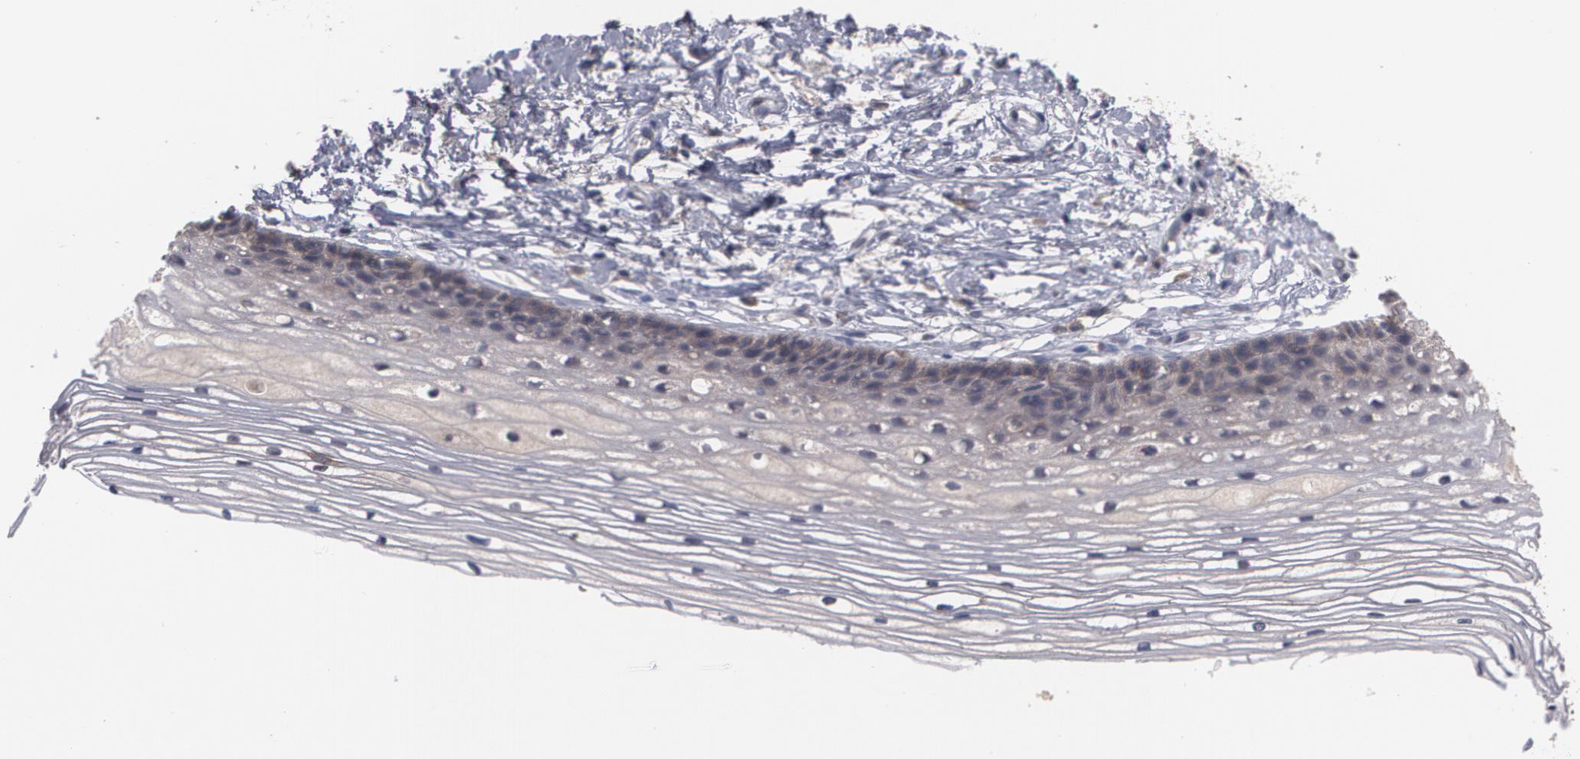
{"staining": {"intensity": "weak", "quantity": ">75%", "location": "cytoplasmic/membranous"}, "tissue": "cervix", "cell_type": "Glandular cells", "image_type": "normal", "snomed": [{"axis": "morphology", "description": "Normal tissue, NOS"}, {"axis": "topography", "description": "Cervix"}], "caption": "A high-resolution image shows immunohistochemistry staining of normal cervix, which demonstrates weak cytoplasmic/membranous expression in about >75% of glandular cells. The staining is performed using DAB brown chromogen to label protein expression. The nuclei are counter-stained blue using hematoxylin.", "gene": "ARF6", "patient": {"sex": "female", "age": 77}}